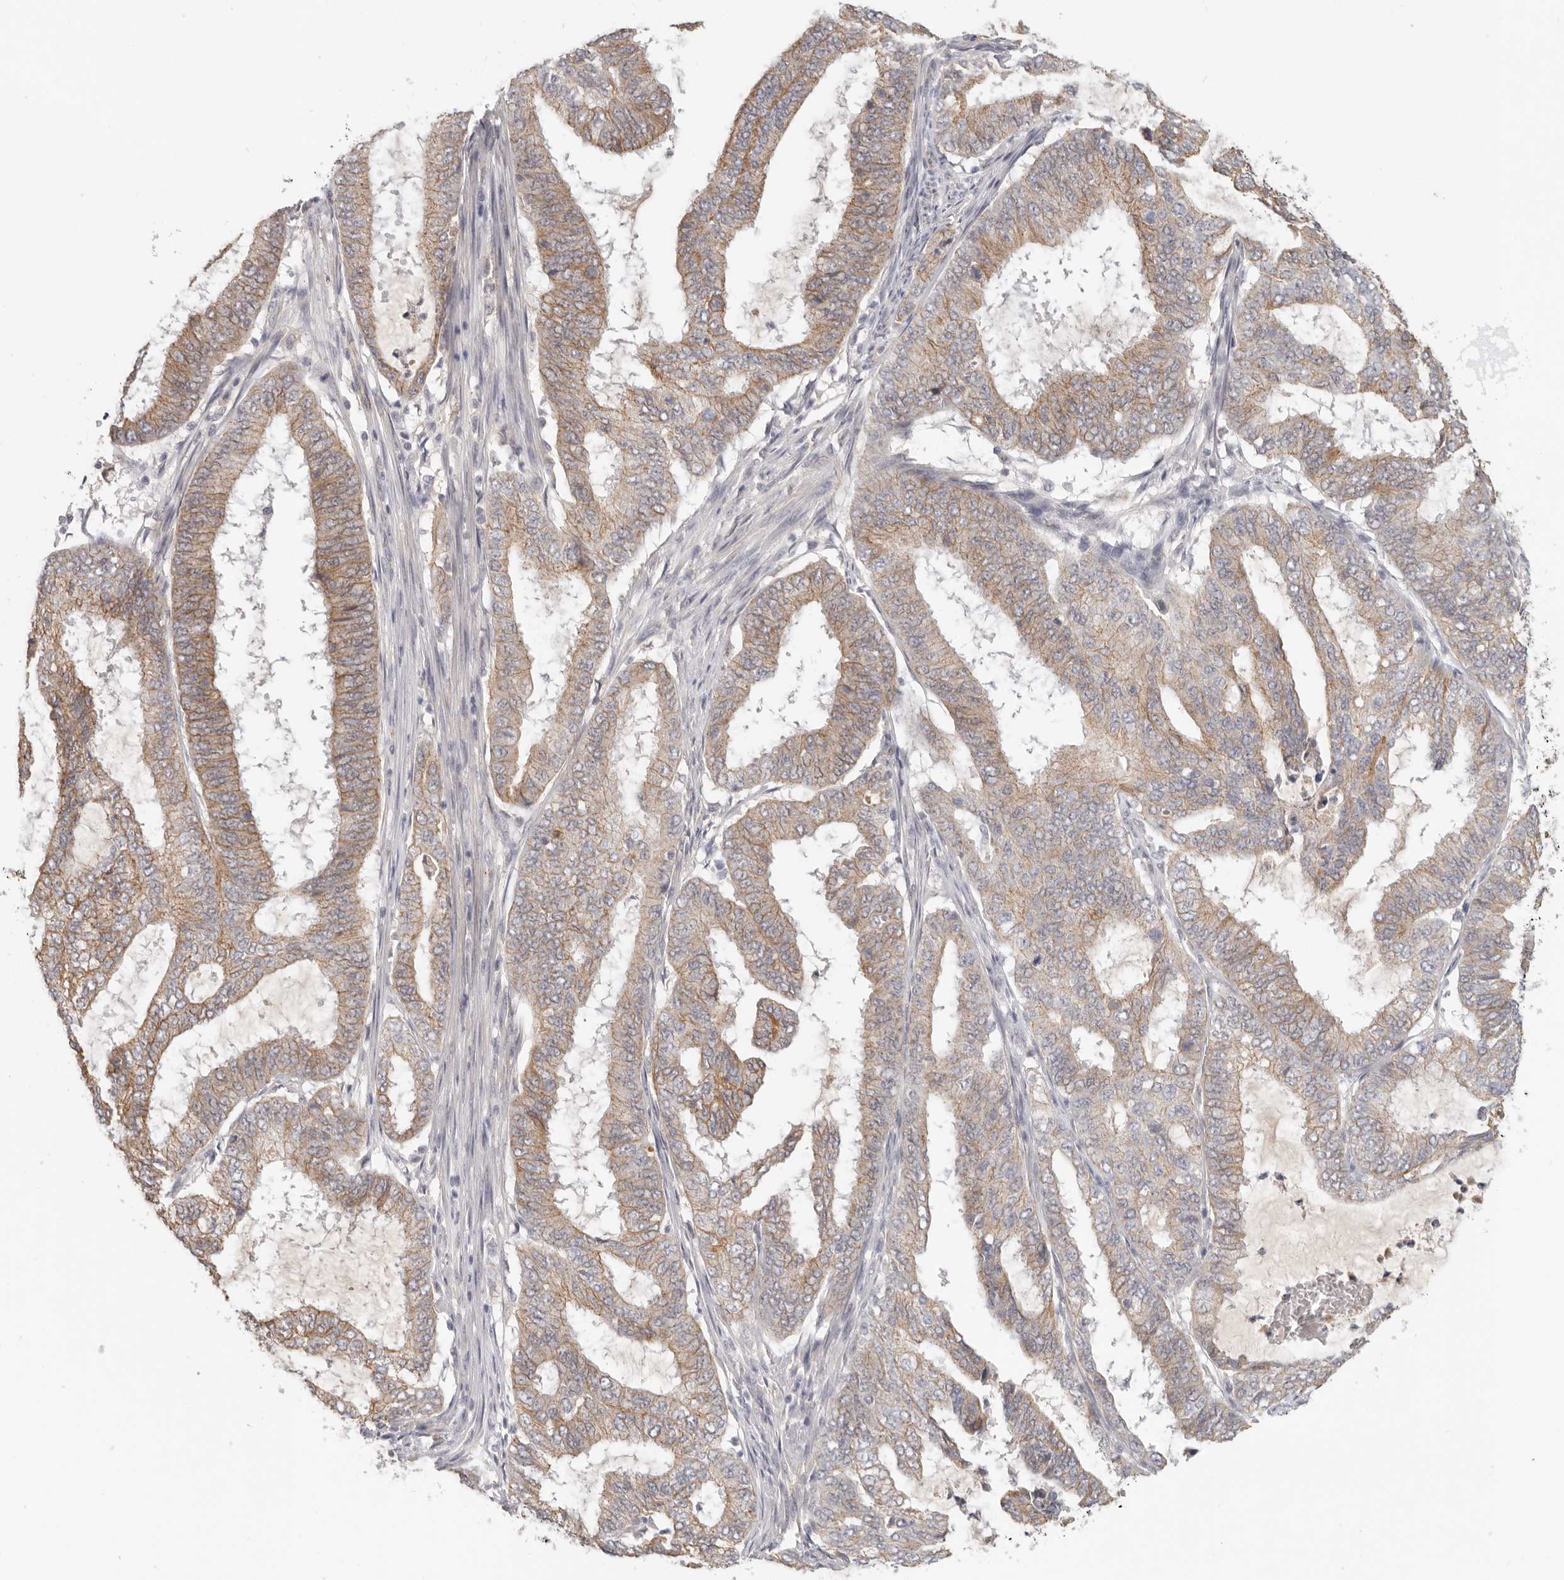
{"staining": {"intensity": "moderate", "quantity": ">75%", "location": "cytoplasmic/membranous"}, "tissue": "endometrial cancer", "cell_type": "Tumor cells", "image_type": "cancer", "snomed": [{"axis": "morphology", "description": "Adenocarcinoma, NOS"}, {"axis": "topography", "description": "Endometrium"}], "caption": "High-magnification brightfield microscopy of endometrial adenocarcinoma stained with DAB (brown) and counterstained with hematoxylin (blue). tumor cells exhibit moderate cytoplasmic/membranous staining is present in approximately>75% of cells. (brown staining indicates protein expression, while blue staining denotes nuclei).", "gene": "ANXA9", "patient": {"sex": "female", "age": 51}}